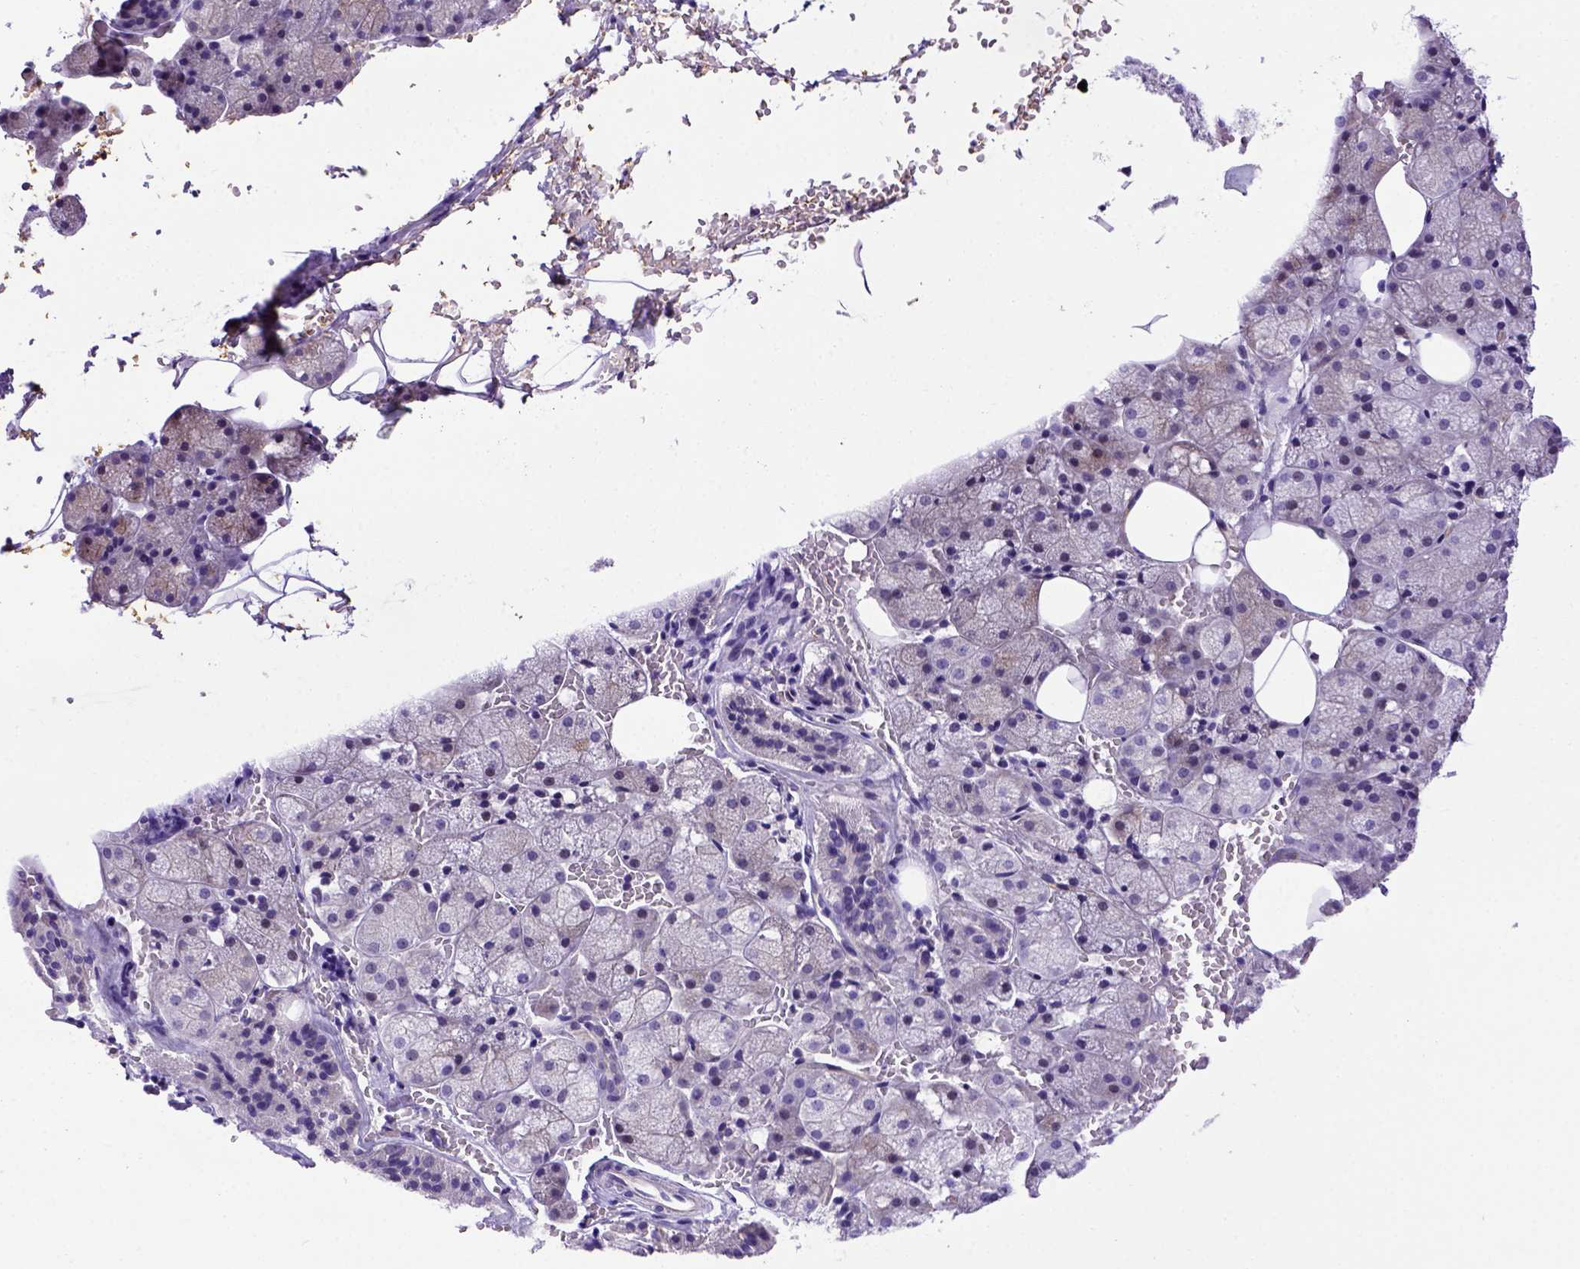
{"staining": {"intensity": "weak", "quantity": "<25%", "location": "cytoplasmic/membranous"}, "tissue": "salivary gland", "cell_type": "Glandular cells", "image_type": "normal", "snomed": [{"axis": "morphology", "description": "Normal tissue, NOS"}, {"axis": "topography", "description": "Salivary gland"}, {"axis": "topography", "description": "Peripheral nerve tissue"}], "caption": "Image shows no protein staining in glandular cells of benign salivary gland. (DAB immunohistochemistry with hematoxylin counter stain).", "gene": "ADAM12", "patient": {"sex": "male", "age": 38}}